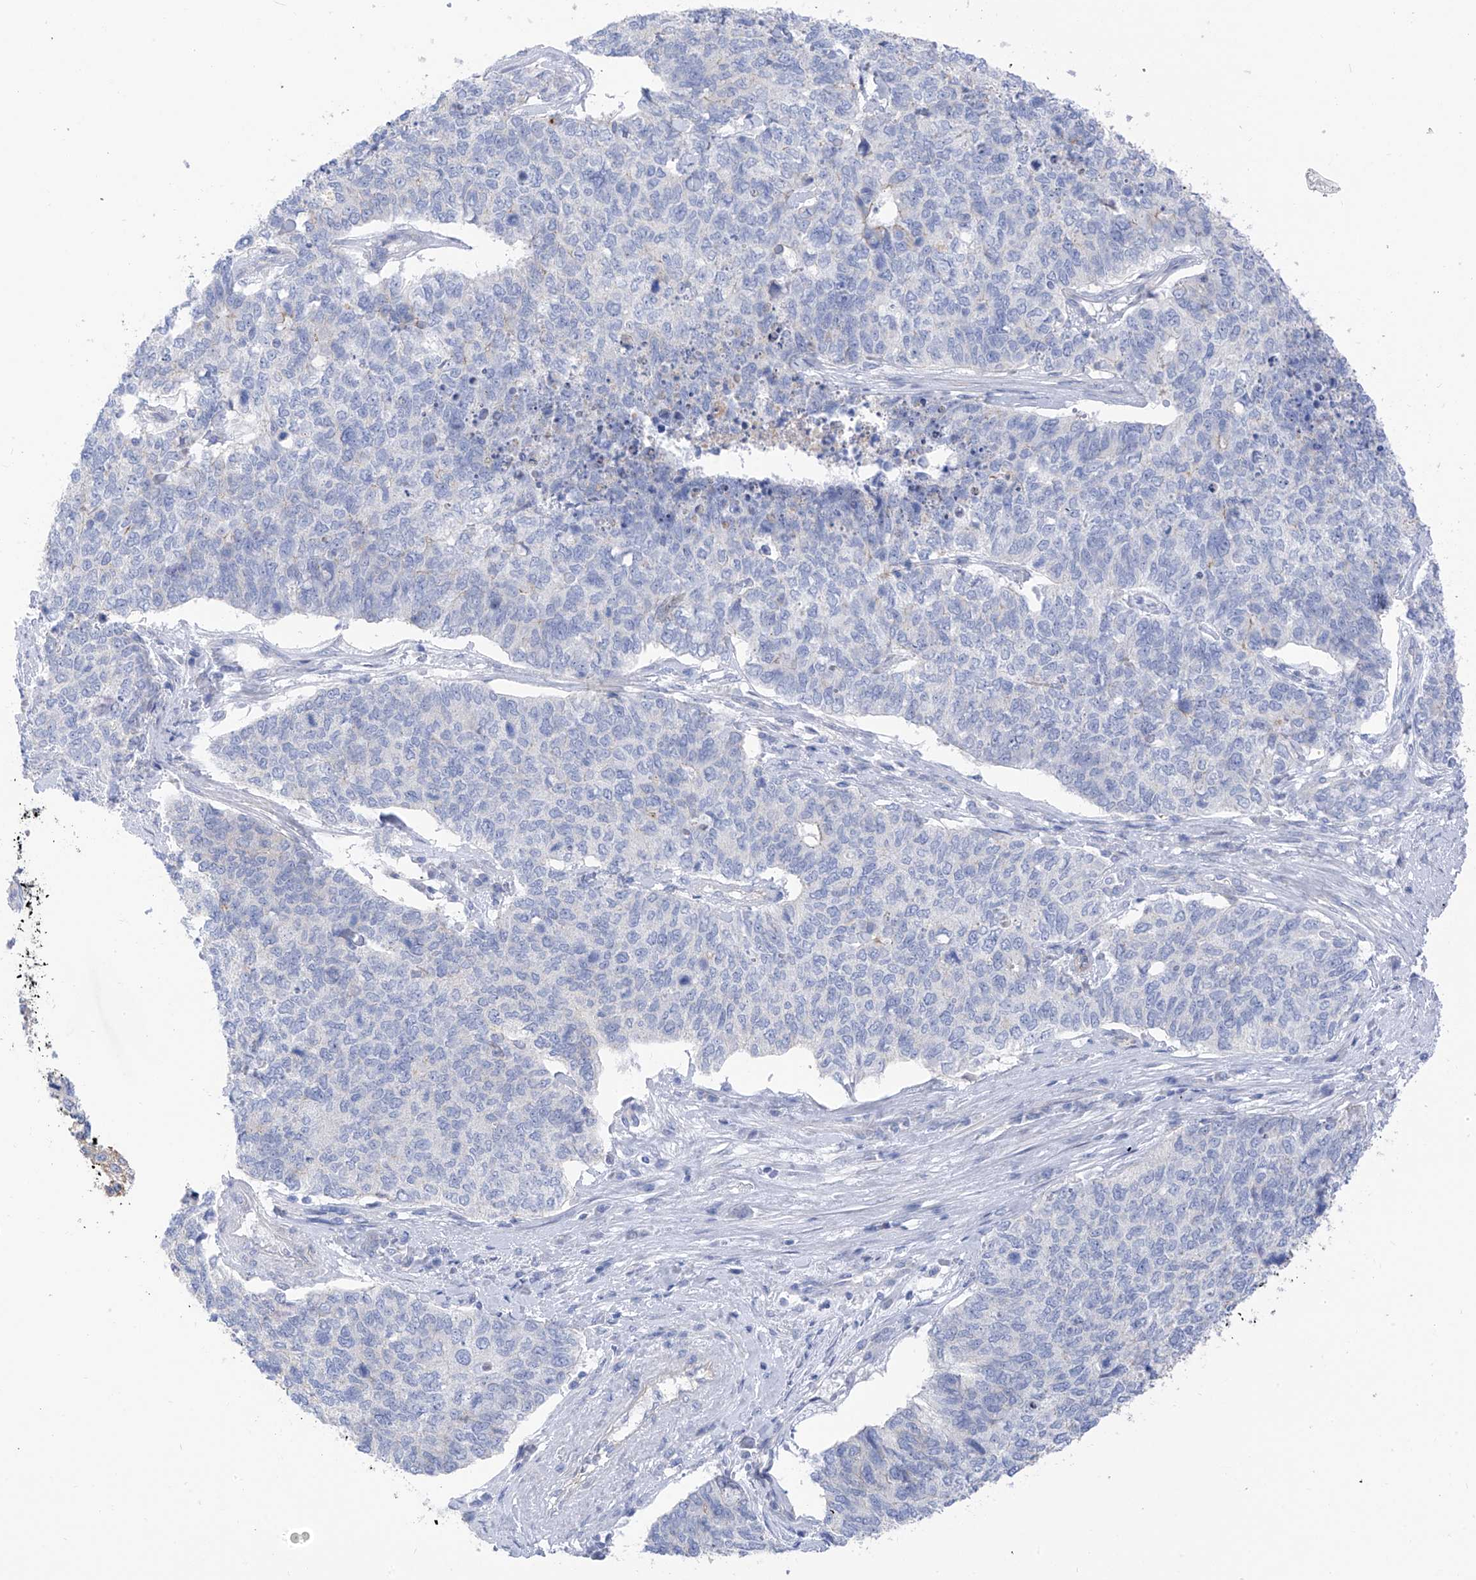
{"staining": {"intensity": "negative", "quantity": "none", "location": "none"}, "tissue": "cervical cancer", "cell_type": "Tumor cells", "image_type": "cancer", "snomed": [{"axis": "morphology", "description": "Squamous cell carcinoma, NOS"}, {"axis": "topography", "description": "Cervix"}], "caption": "The micrograph demonstrates no significant positivity in tumor cells of cervical cancer (squamous cell carcinoma). The staining was performed using DAB to visualize the protein expression in brown, while the nuclei were stained in blue with hematoxylin (Magnification: 20x).", "gene": "ITGA9", "patient": {"sex": "female", "age": 63}}